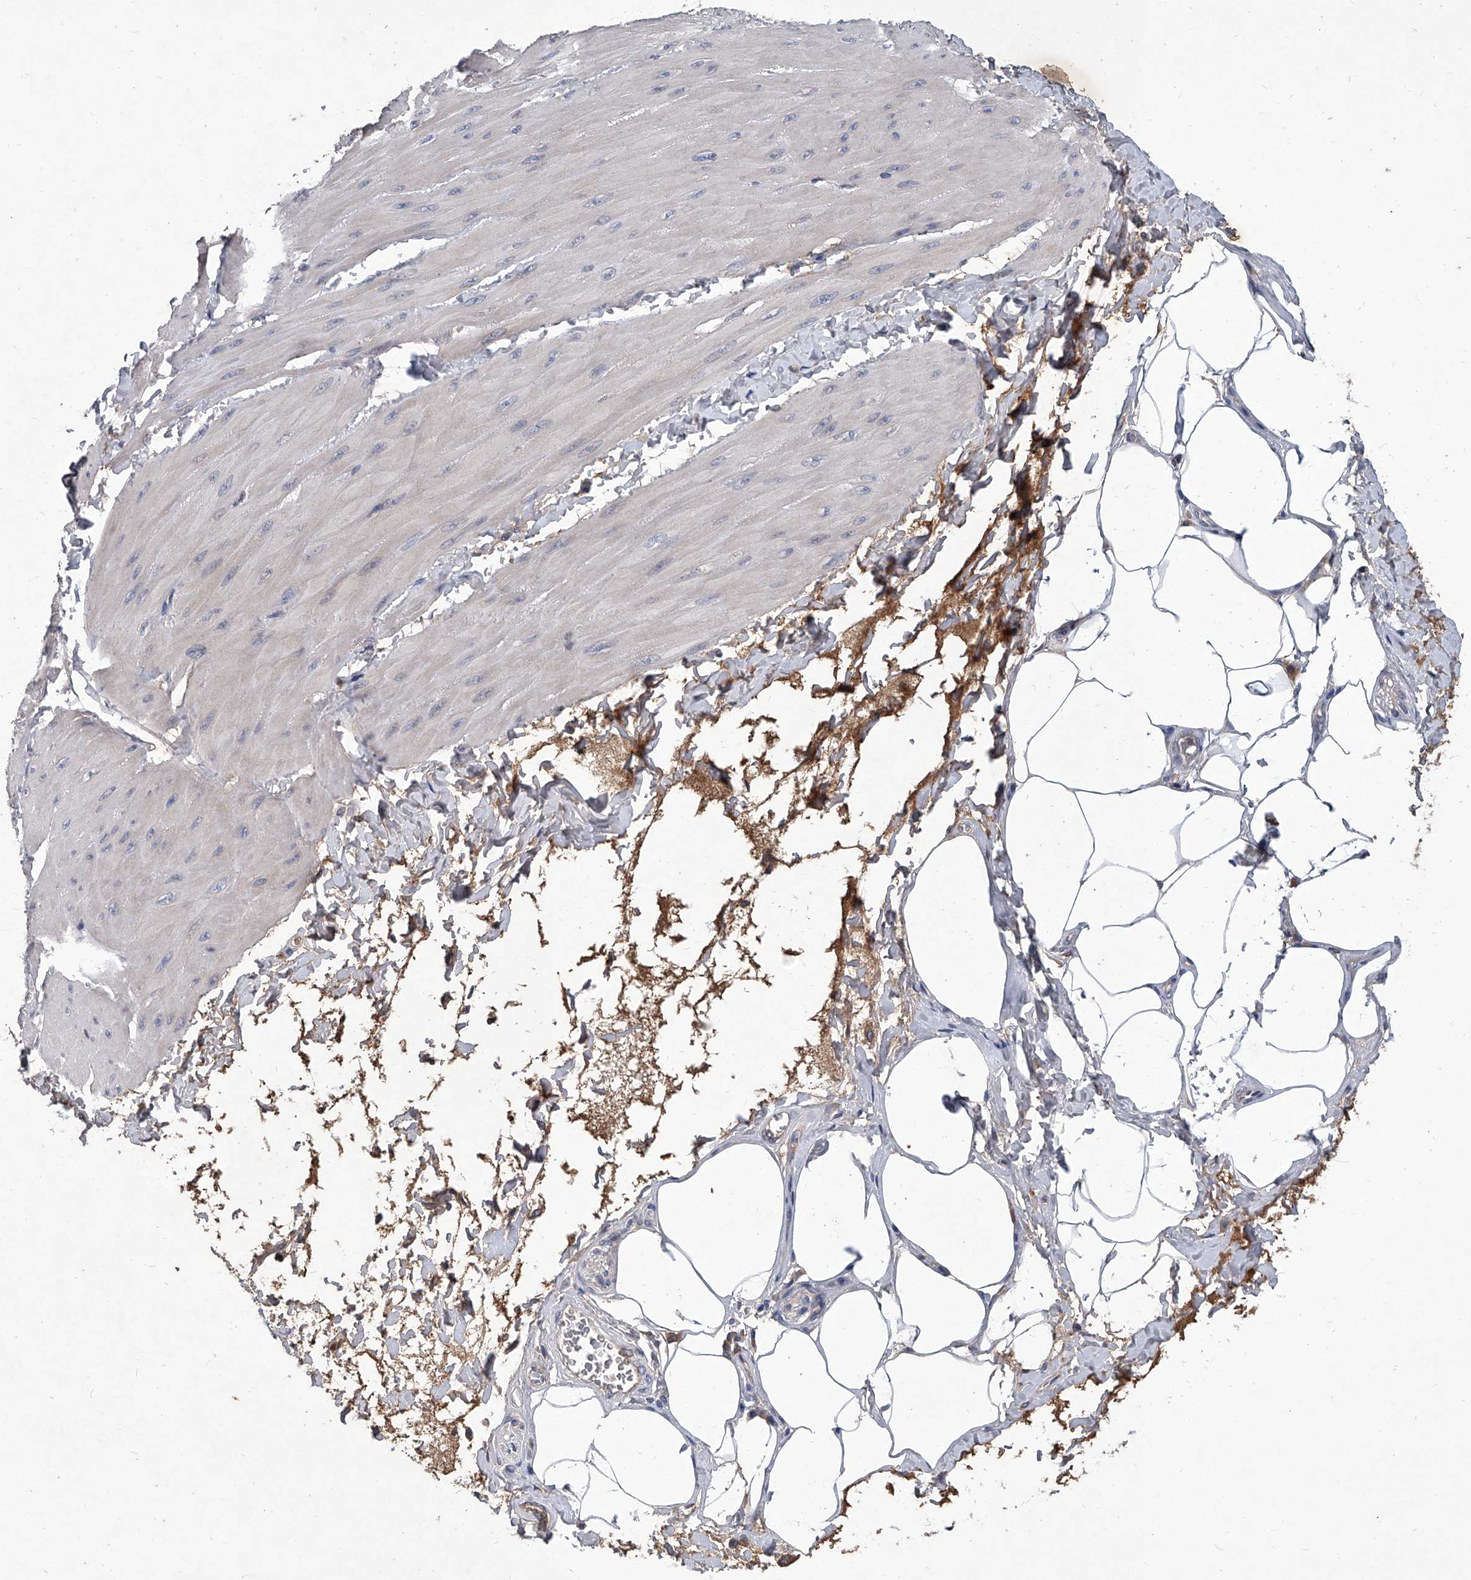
{"staining": {"intensity": "negative", "quantity": "none", "location": "none"}, "tissue": "smooth muscle", "cell_type": "Smooth muscle cells", "image_type": "normal", "snomed": [{"axis": "morphology", "description": "Urothelial carcinoma, High grade"}, {"axis": "topography", "description": "Urinary bladder"}], "caption": "Benign smooth muscle was stained to show a protein in brown. There is no significant positivity in smooth muscle cells. (Brightfield microscopy of DAB (3,3'-diaminobenzidine) immunohistochemistry at high magnification).", "gene": "C5", "patient": {"sex": "male", "age": 46}}